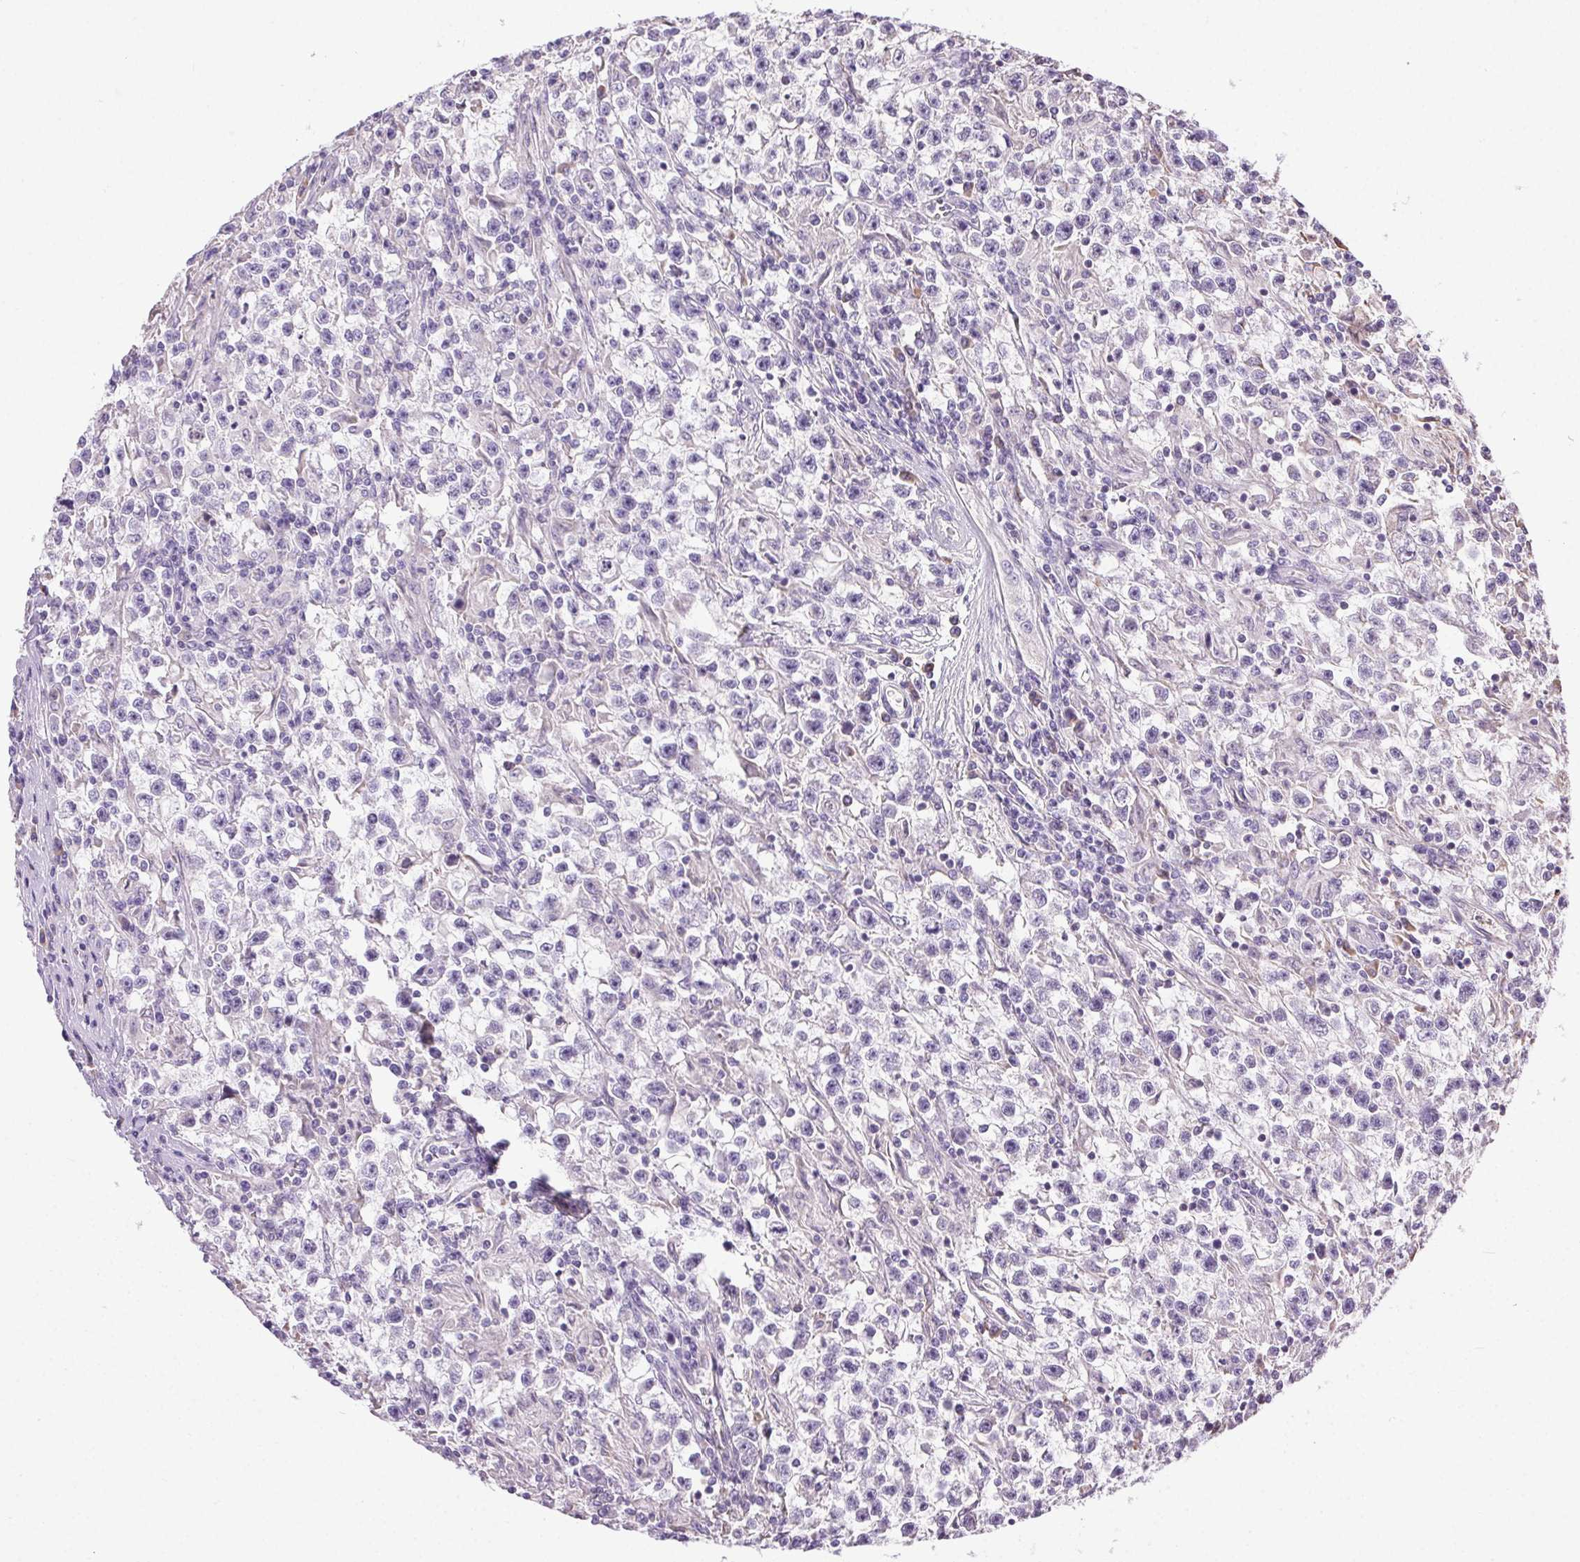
{"staining": {"intensity": "negative", "quantity": "none", "location": "none"}, "tissue": "testis cancer", "cell_type": "Tumor cells", "image_type": "cancer", "snomed": [{"axis": "morphology", "description": "Seminoma, NOS"}, {"axis": "topography", "description": "Testis"}], "caption": "Protein analysis of testis cancer displays no significant positivity in tumor cells.", "gene": "SNX31", "patient": {"sex": "male", "age": 31}}